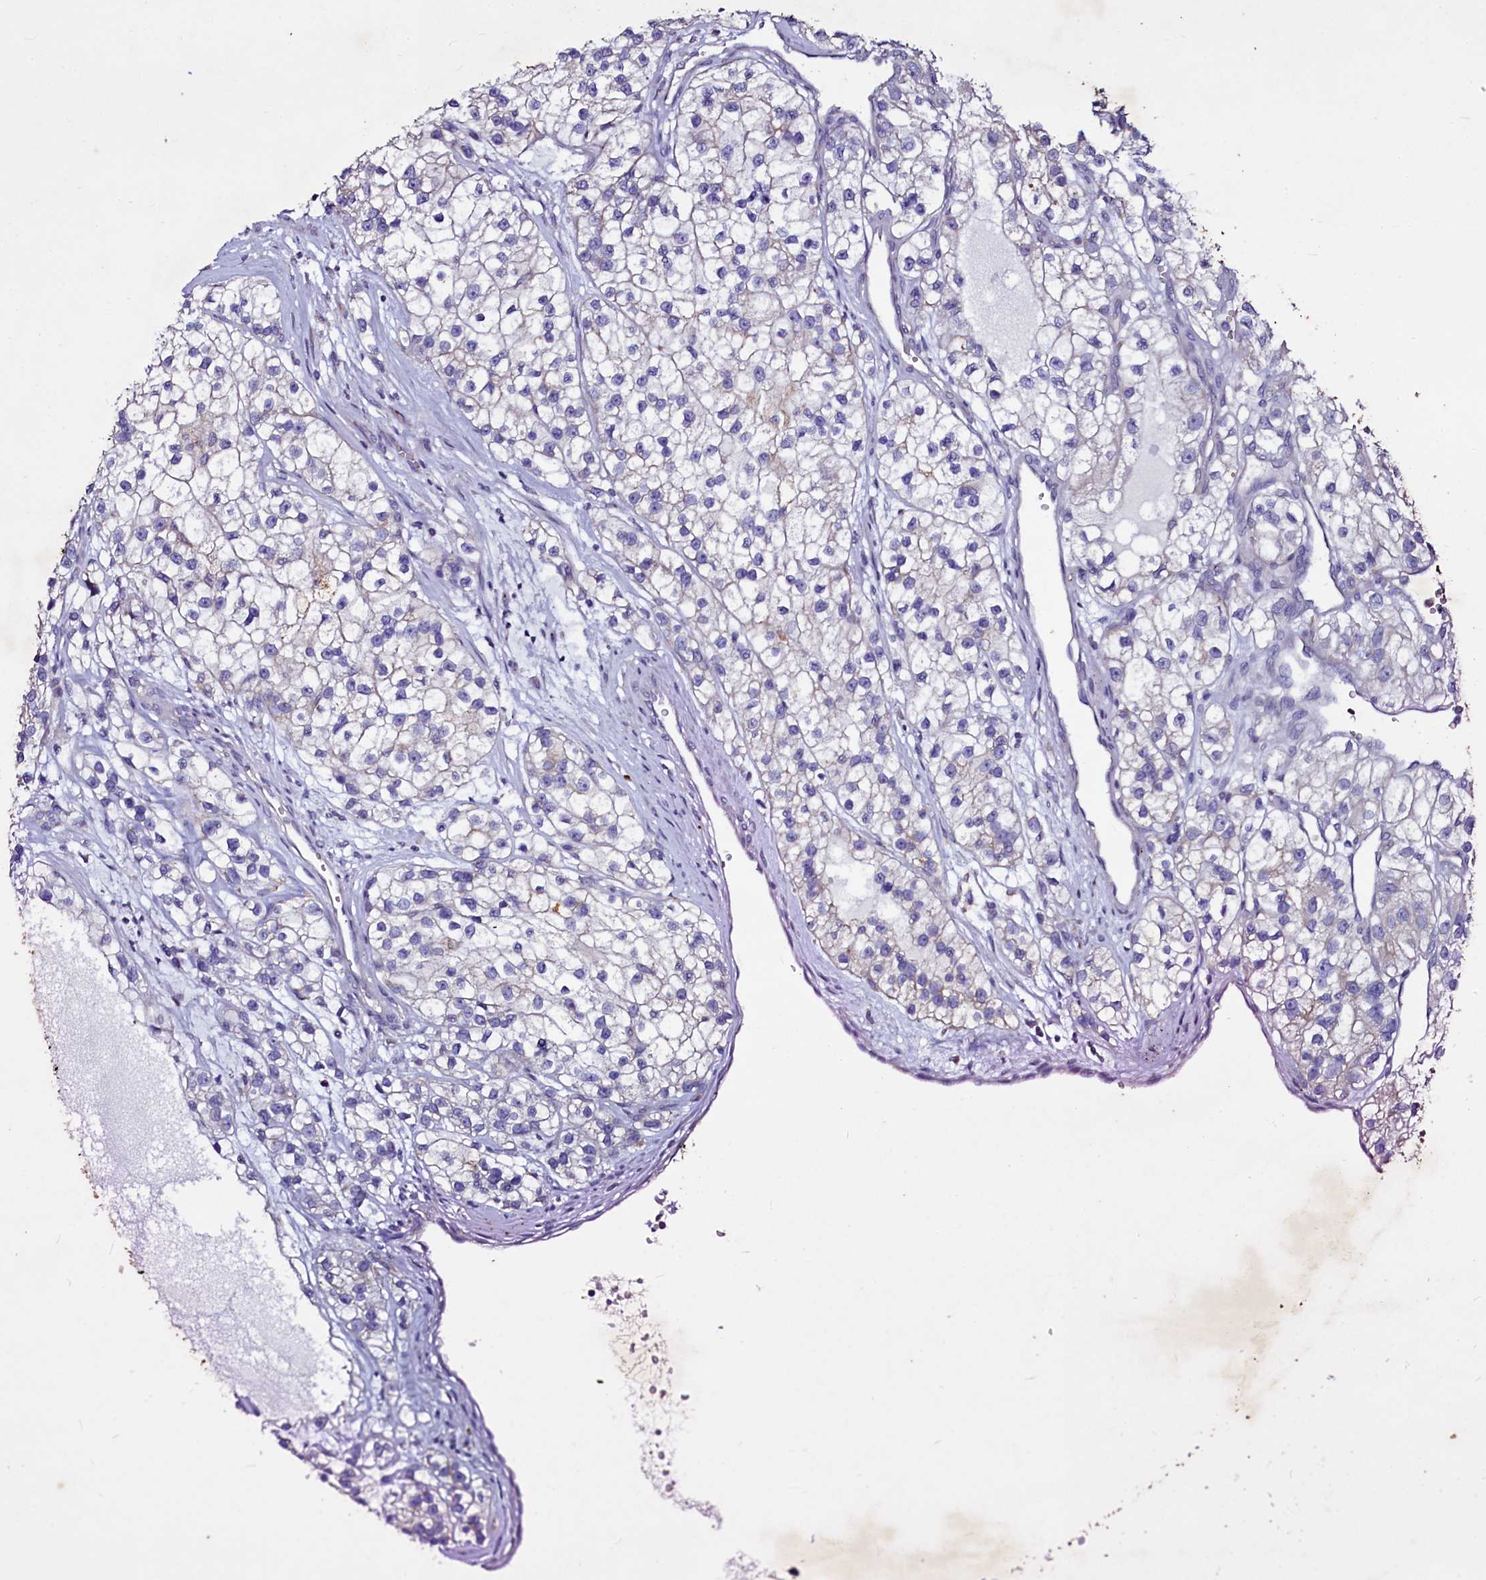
{"staining": {"intensity": "negative", "quantity": "none", "location": "none"}, "tissue": "renal cancer", "cell_type": "Tumor cells", "image_type": "cancer", "snomed": [{"axis": "morphology", "description": "Adenocarcinoma, NOS"}, {"axis": "topography", "description": "Kidney"}], "caption": "Micrograph shows no protein positivity in tumor cells of renal adenocarcinoma tissue.", "gene": "SELENOT", "patient": {"sex": "female", "age": 57}}